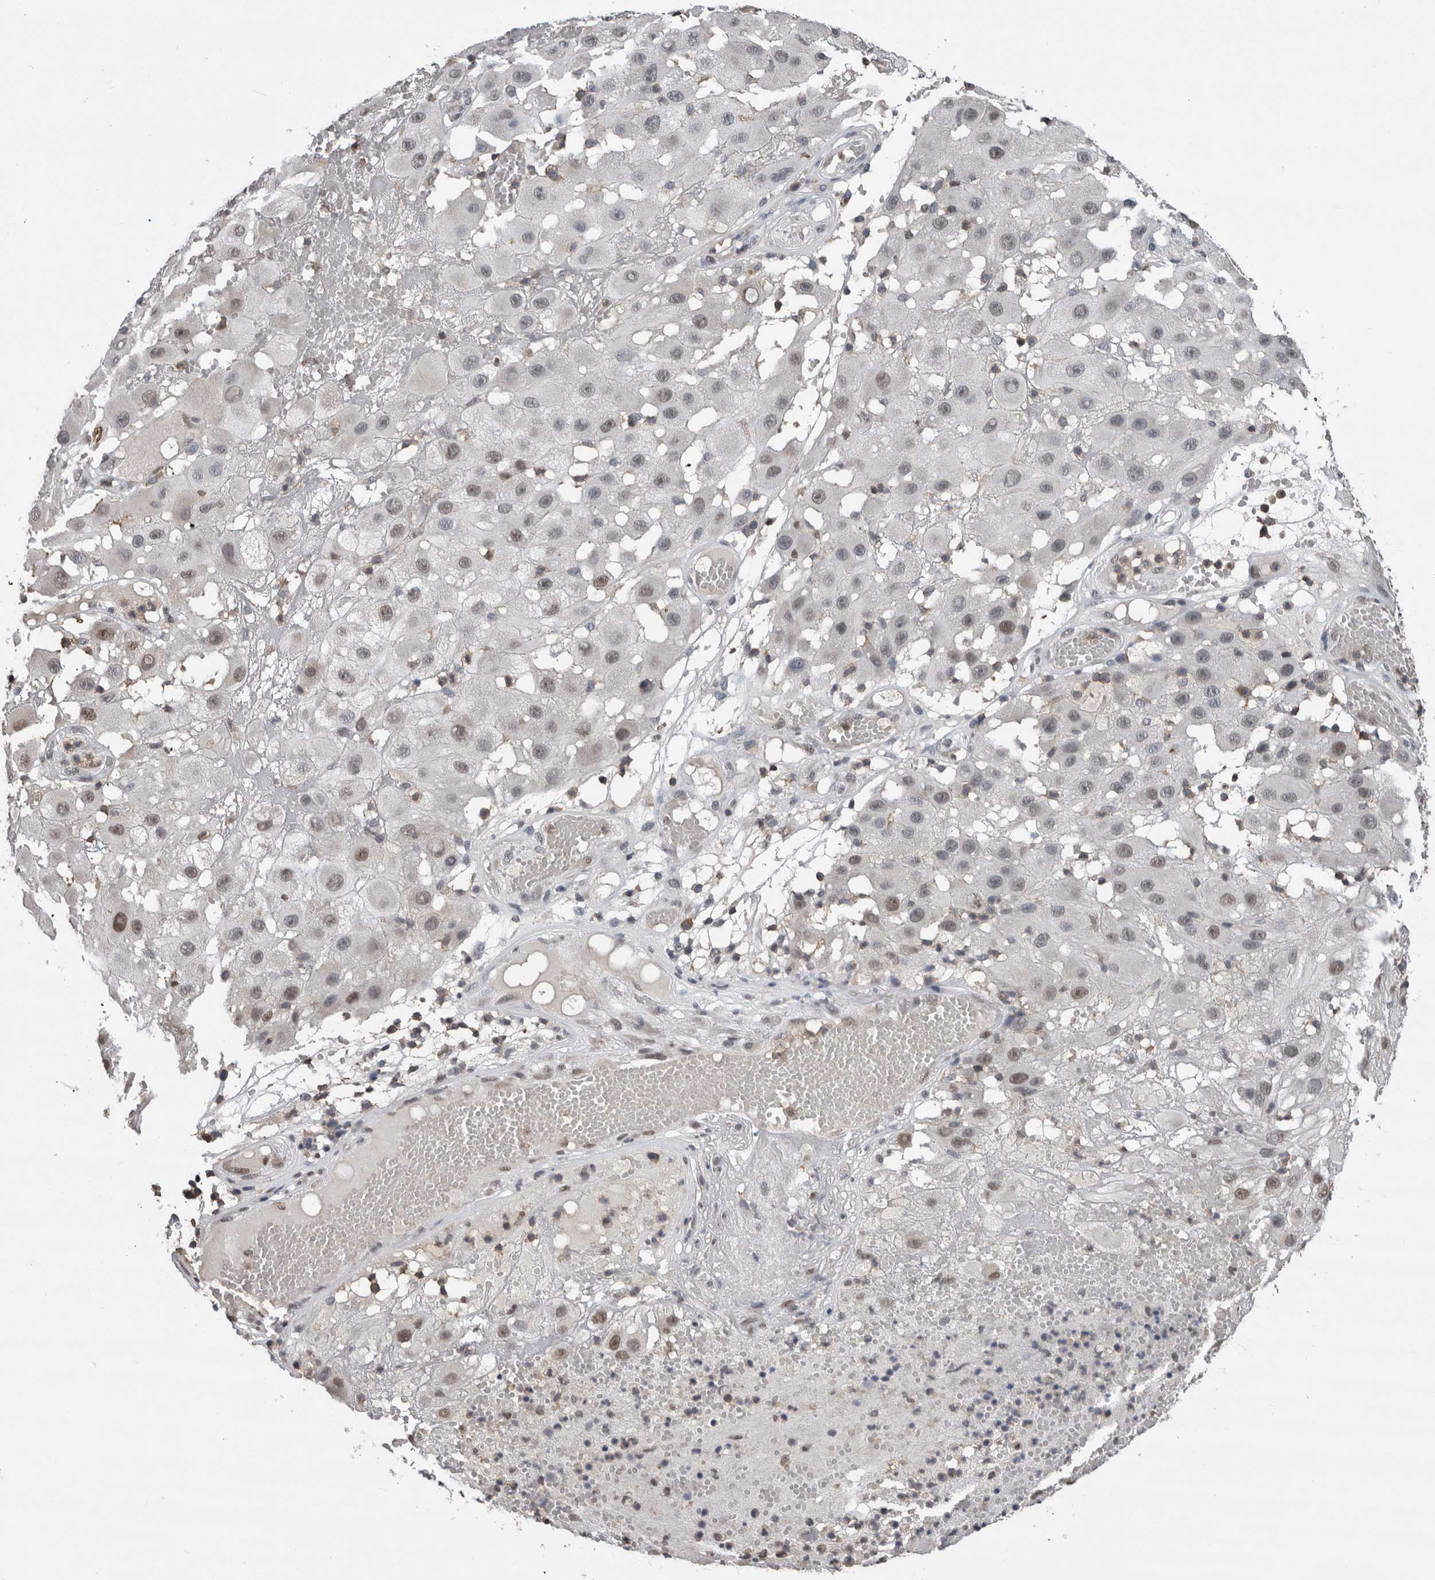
{"staining": {"intensity": "moderate", "quantity": "<25%", "location": "nuclear"}, "tissue": "melanoma", "cell_type": "Tumor cells", "image_type": "cancer", "snomed": [{"axis": "morphology", "description": "Malignant melanoma, NOS"}, {"axis": "topography", "description": "Skin"}], "caption": "A histopathology image of malignant melanoma stained for a protein demonstrates moderate nuclear brown staining in tumor cells.", "gene": "MAFF", "patient": {"sex": "female", "age": 81}}